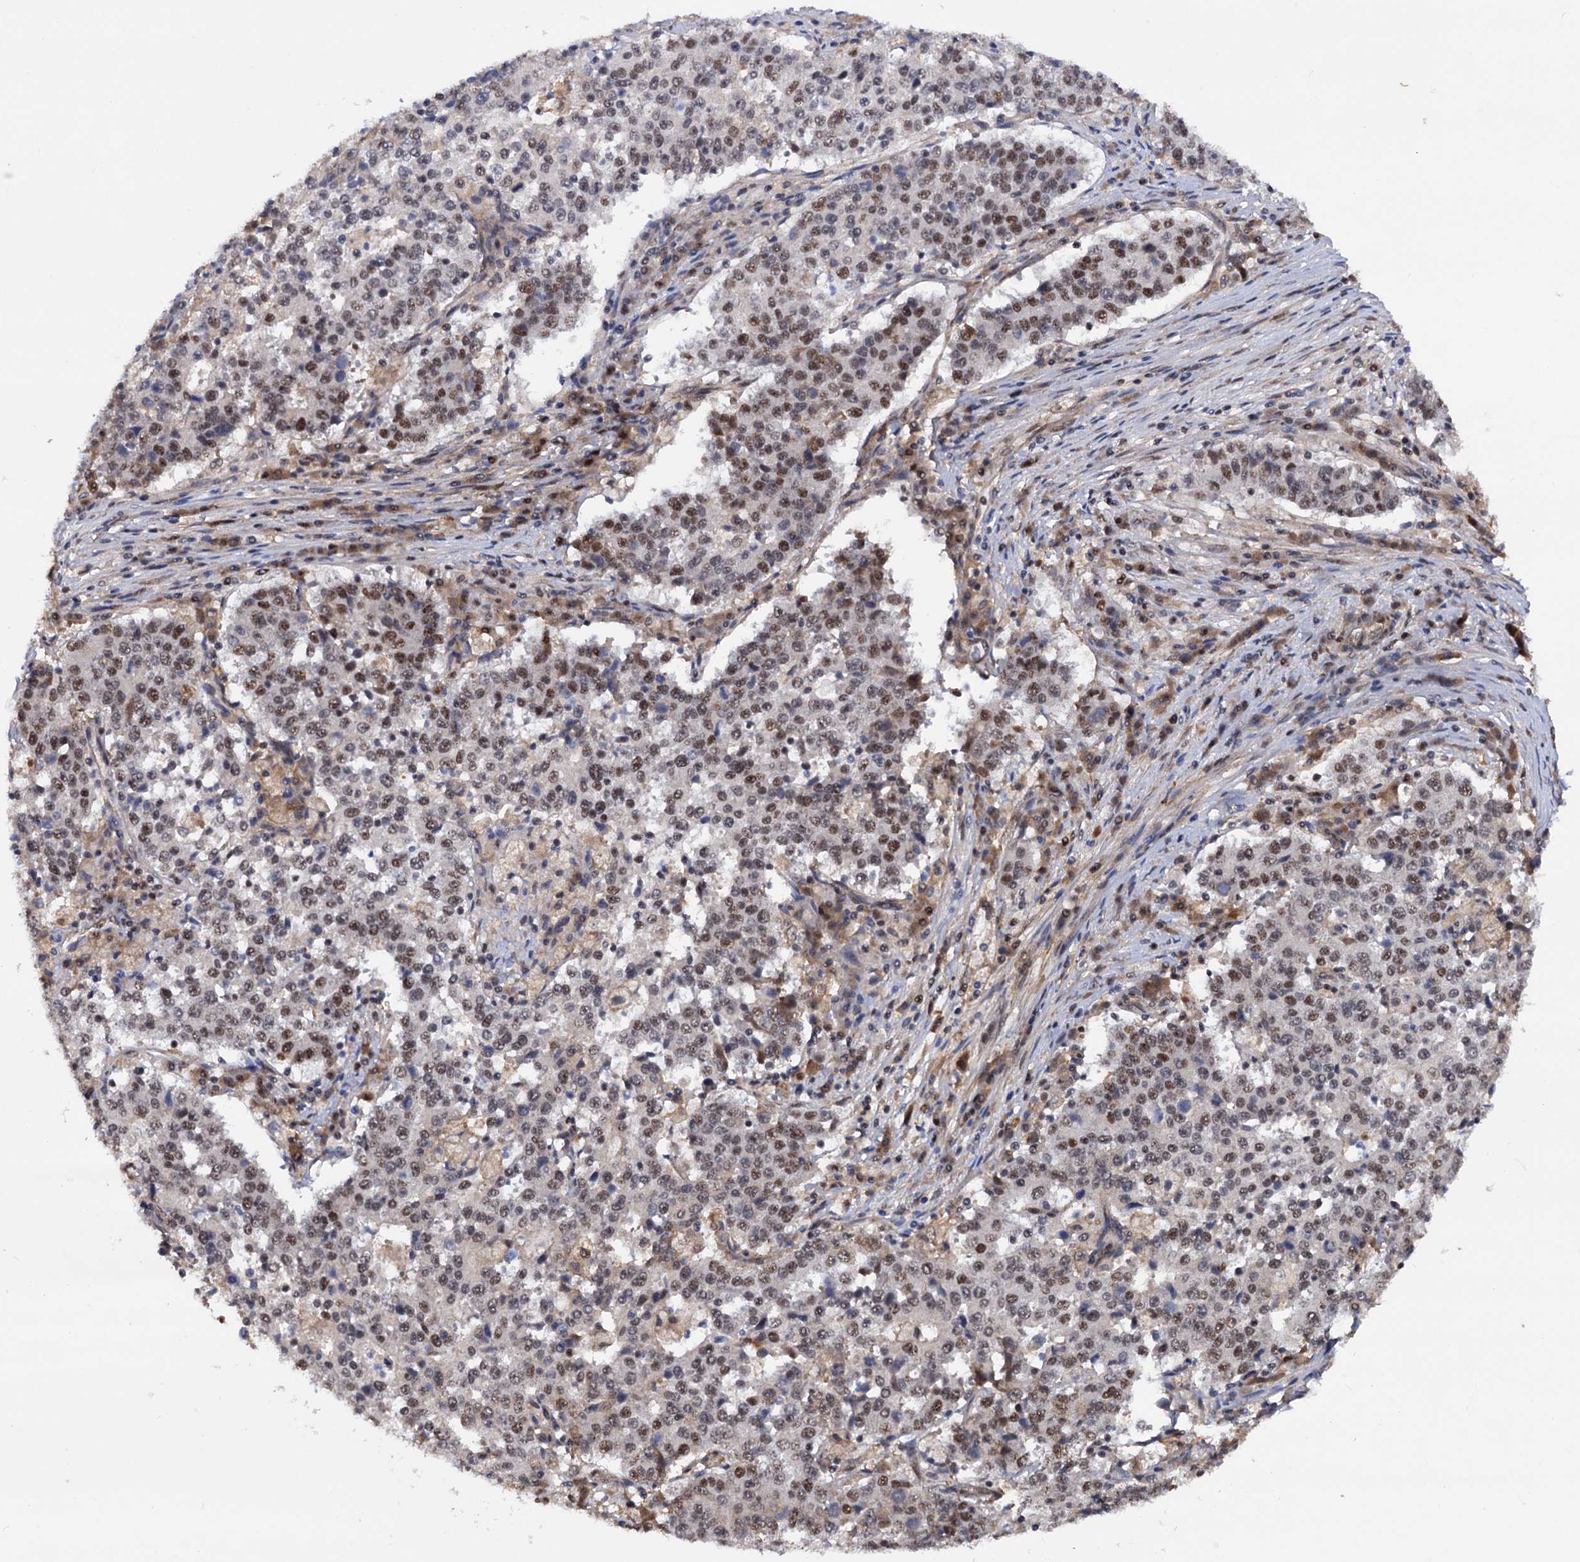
{"staining": {"intensity": "moderate", "quantity": "25%-75%", "location": "nuclear"}, "tissue": "stomach cancer", "cell_type": "Tumor cells", "image_type": "cancer", "snomed": [{"axis": "morphology", "description": "Adenocarcinoma, NOS"}, {"axis": "topography", "description": "Stomach"}], "caption": "An IHC micrograph of neoplastic tissue is shown. Protein staining in brown labels moderate nuclear positivity in adenocarcinoma (stomach) within tumor cells.", "gene": "TBC1D12", "patient": {"sex": "male", "age": 59}}